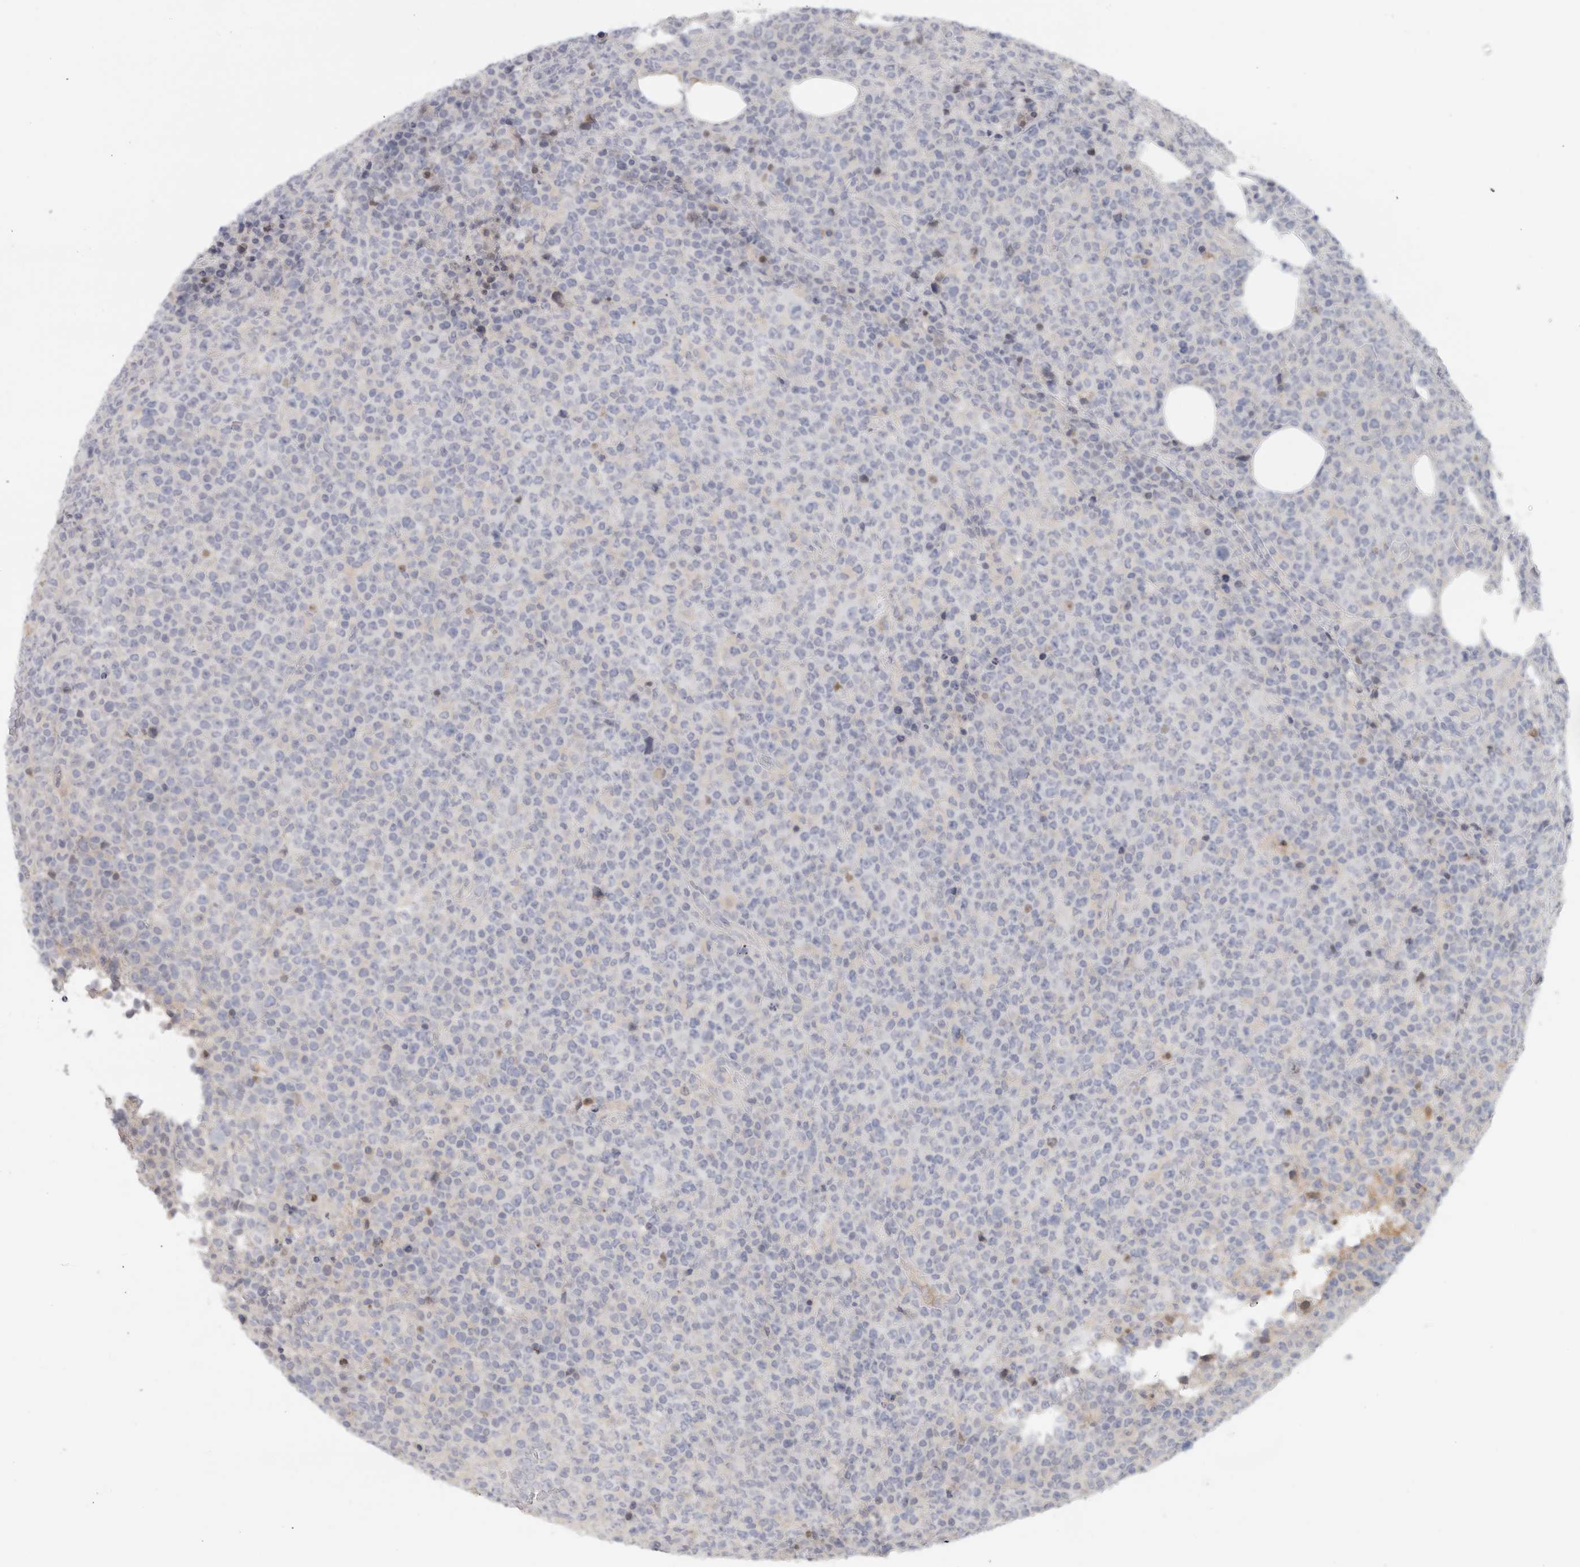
{"staining": {"intensity": "negative", "quantity": "none", "location": "none"}, "tissue": "lymphoma", "cell_type": "Tumor cells", "image_type": "cancer", "snomed": [{"axis": "morphology", "description": "Malignant lymphoma, non-Hodgkin's type, High grade"}, {"axis": "topography", "description": "Lymph node"}], "caption": "This is an immunohistochemistry (IHC) image of human malignant lymphoma, non-Hodgkin's type (high-grade). There is no staining in tumor cells.", "gene": "STK31", "patient": {"sex": "male", "age": 13}}